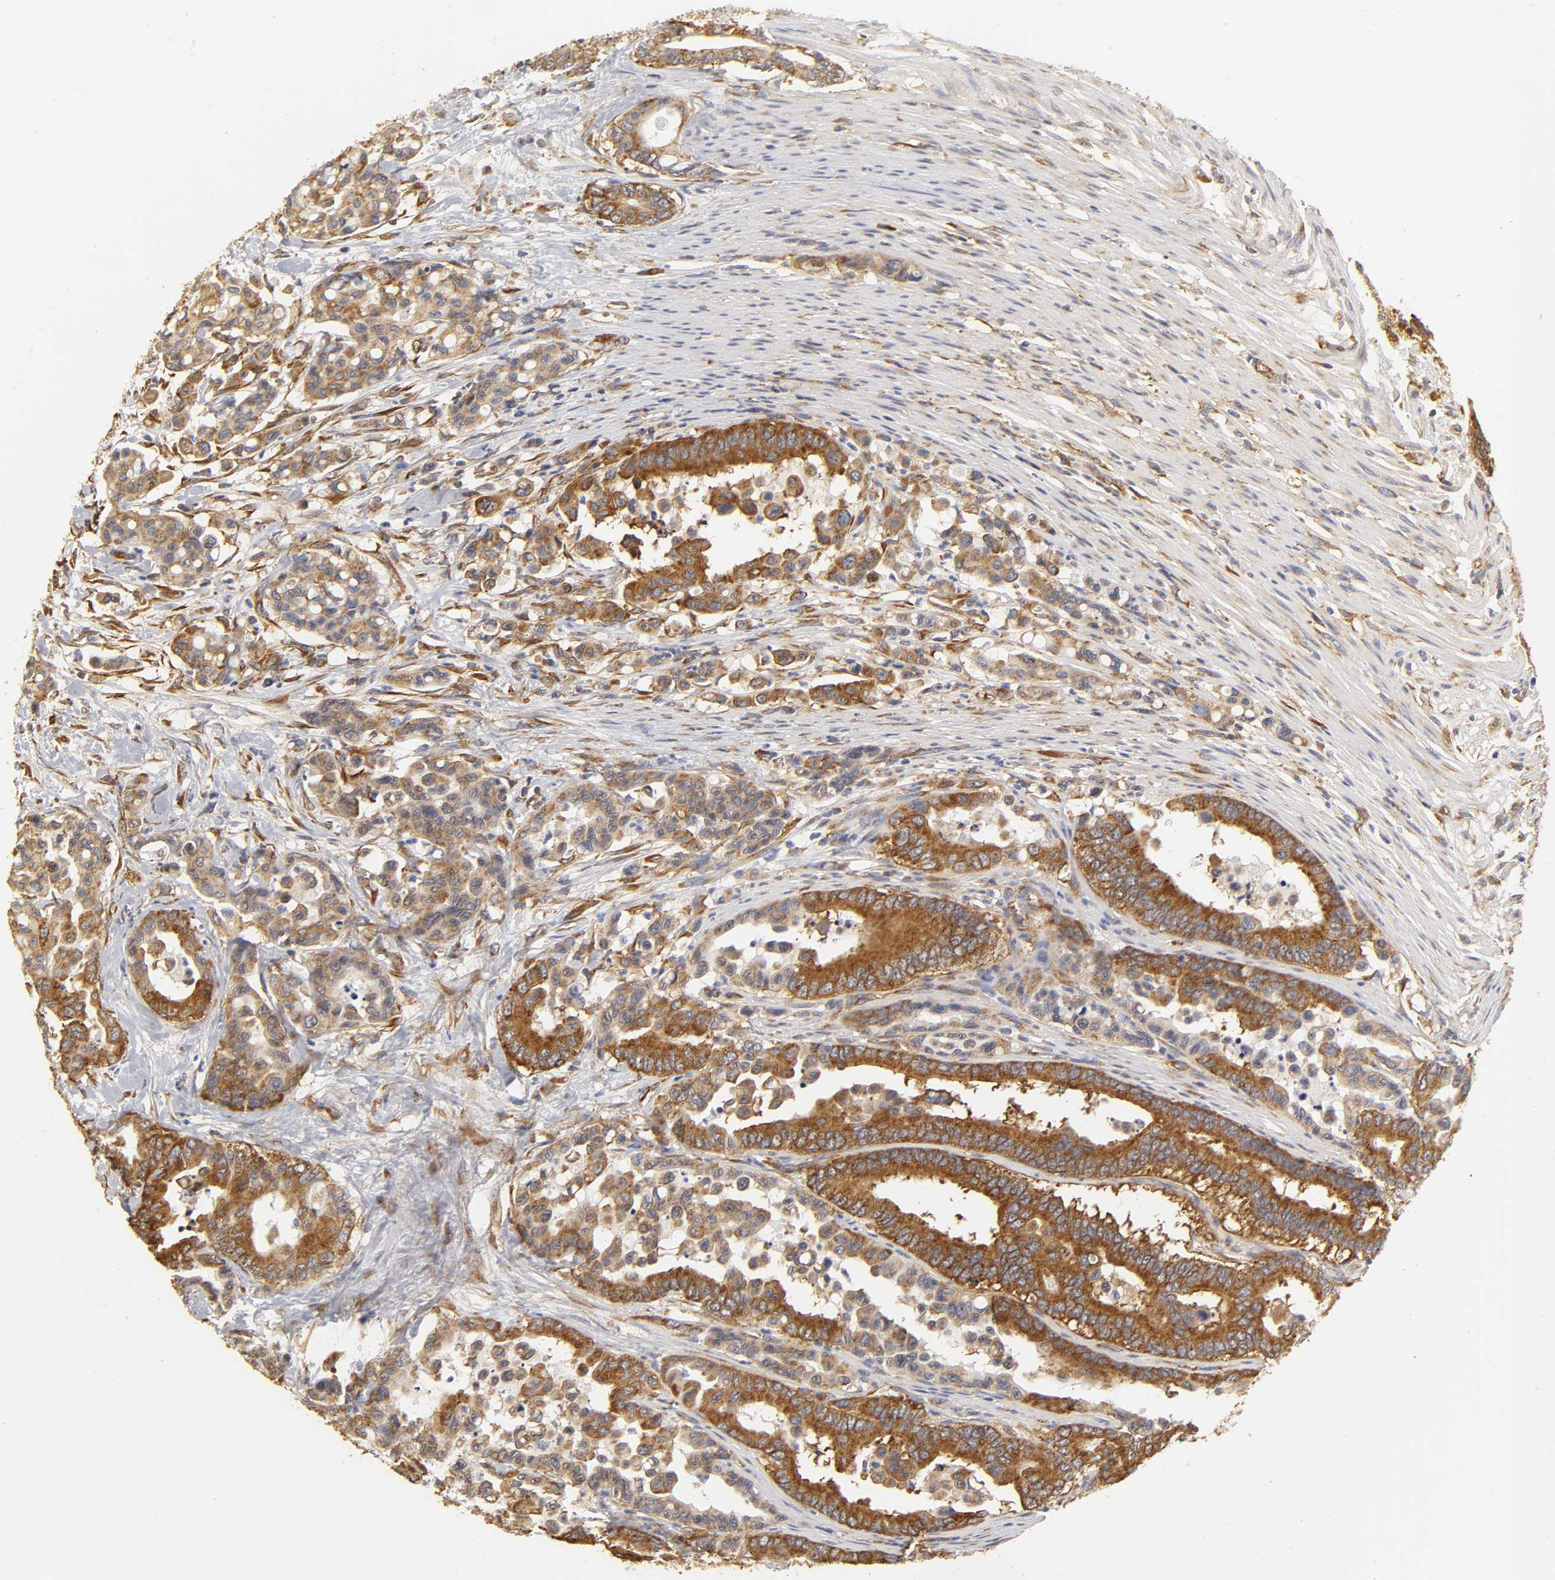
{"staining": {"intensity": "strong", "quantity": ">75%", "location": "cytoplasmic/membranous"}, "tissue": "colorectal cancer", "cell_type": "Tumor cells", "image_type": "cancer", "snomed": [{"axis": "morphology", "description": "Normal tissue, NOS"}, {"axis": "morphology", "description": "Adenocarcinoma, NOS"}, {"axis": "topography", "description": "Colon"}], "caption": "Tumor cells display high levels of strong cytoplasmic/membranous staining in approximately >75% of cells in colorectal cancer. (IHC, brightfield microscopy, high magnification).", "gene": "RPL14", "patient": {"sex": "male", "age": 82}}